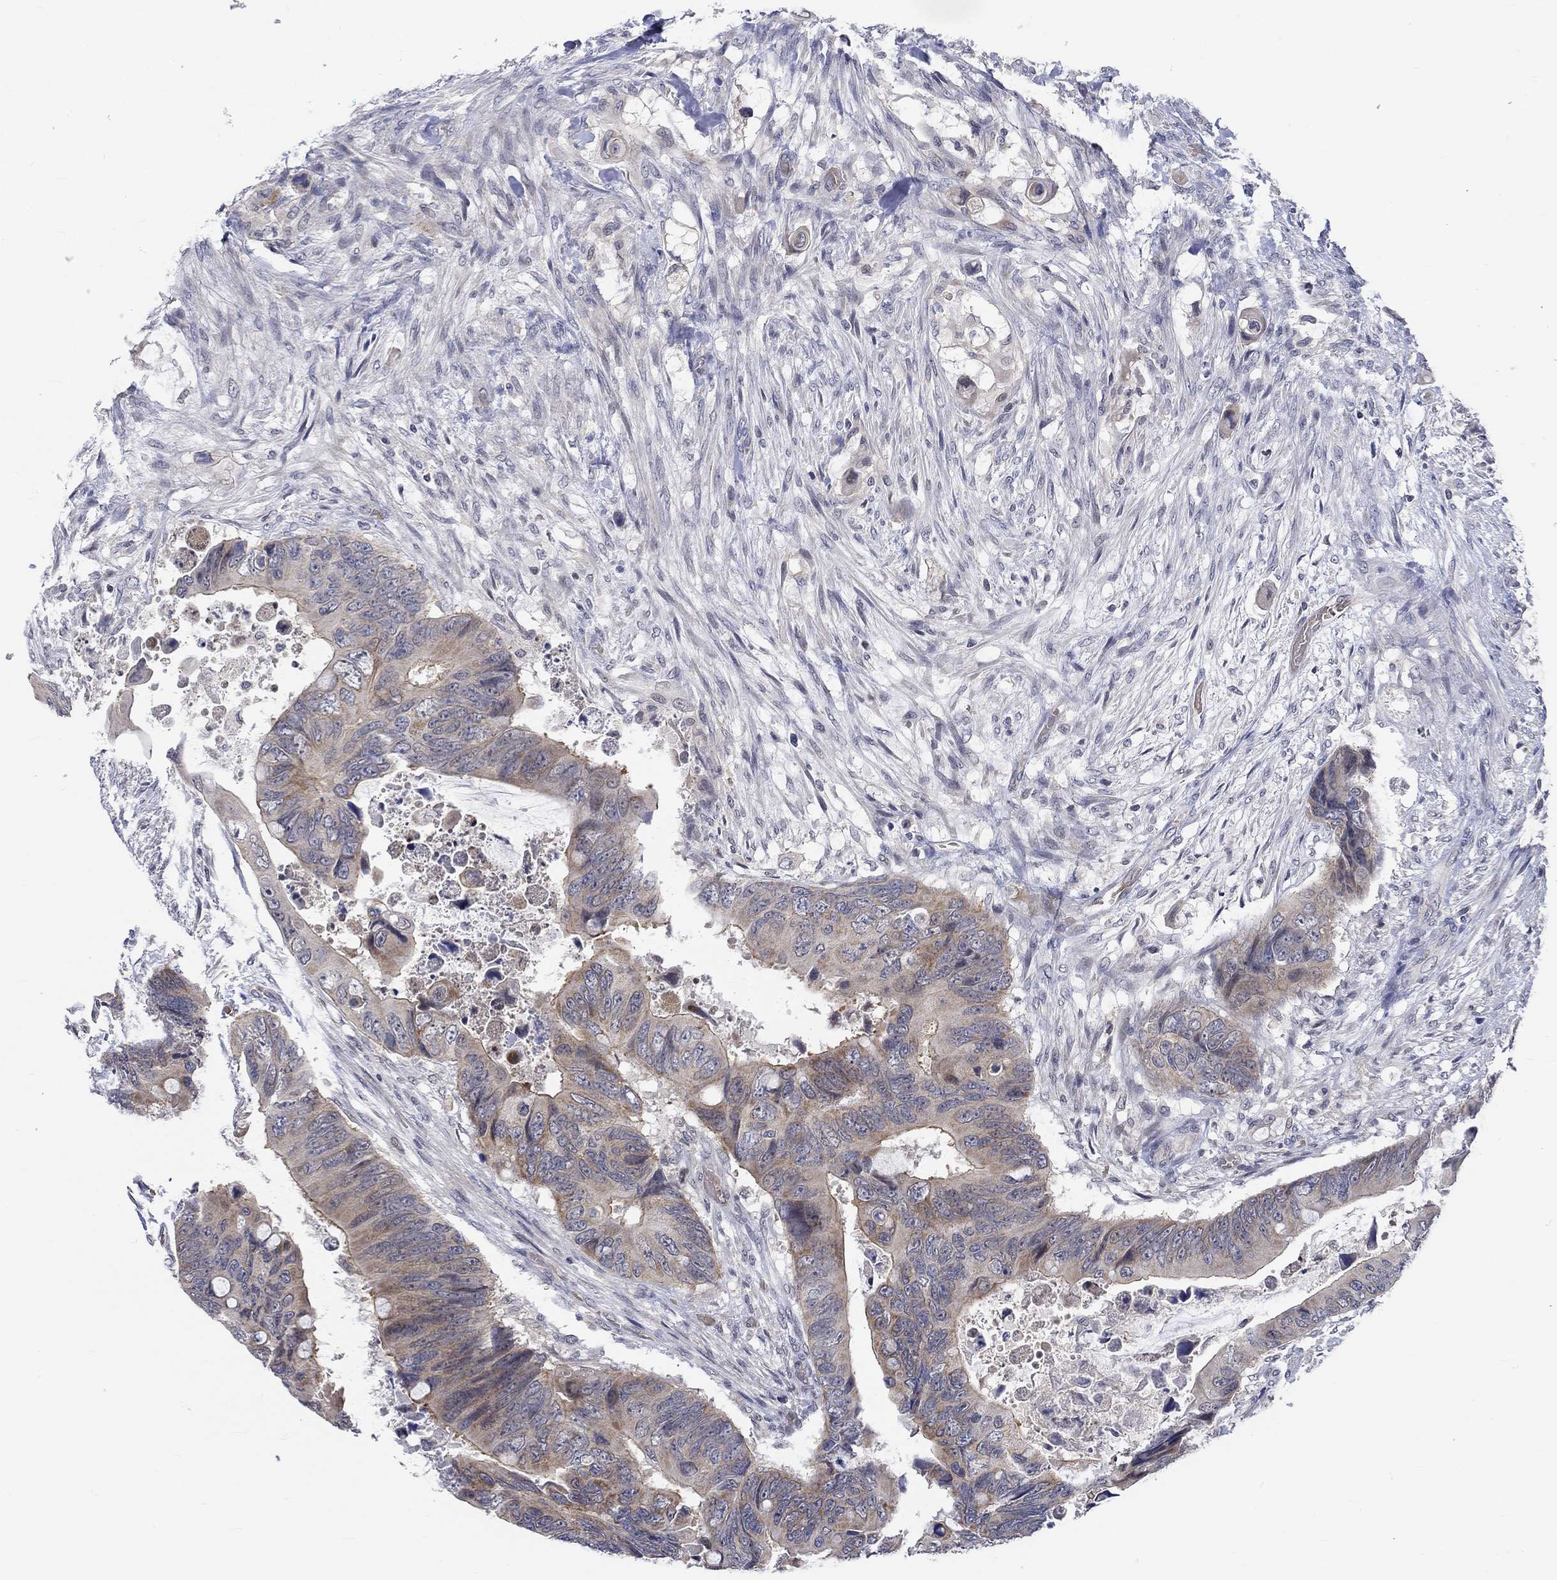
{"staining": {"intensity": "moderate", "quantity": "<25%", "location": "cytoplasmic/membranous"}, "tissue": "colorectal cancer", "cell_type": "Tumor cells", "image_type": "cancer", "snomed": [{"axis": "morphology", "description": "Adenocarcinoma, NOS"}, {"axis": "topography", "description": "Rectum"}], "caption": "A high-resolution photomicrograph shows immunohistochemistry (IHC) staining of adenocarcinoma (colorectal), which shows moderate cytoplasmic/membranous expression in about <25% of tumor cells.", "gene": "WASF1", "patient": {"sex": "male", "age": 63}}